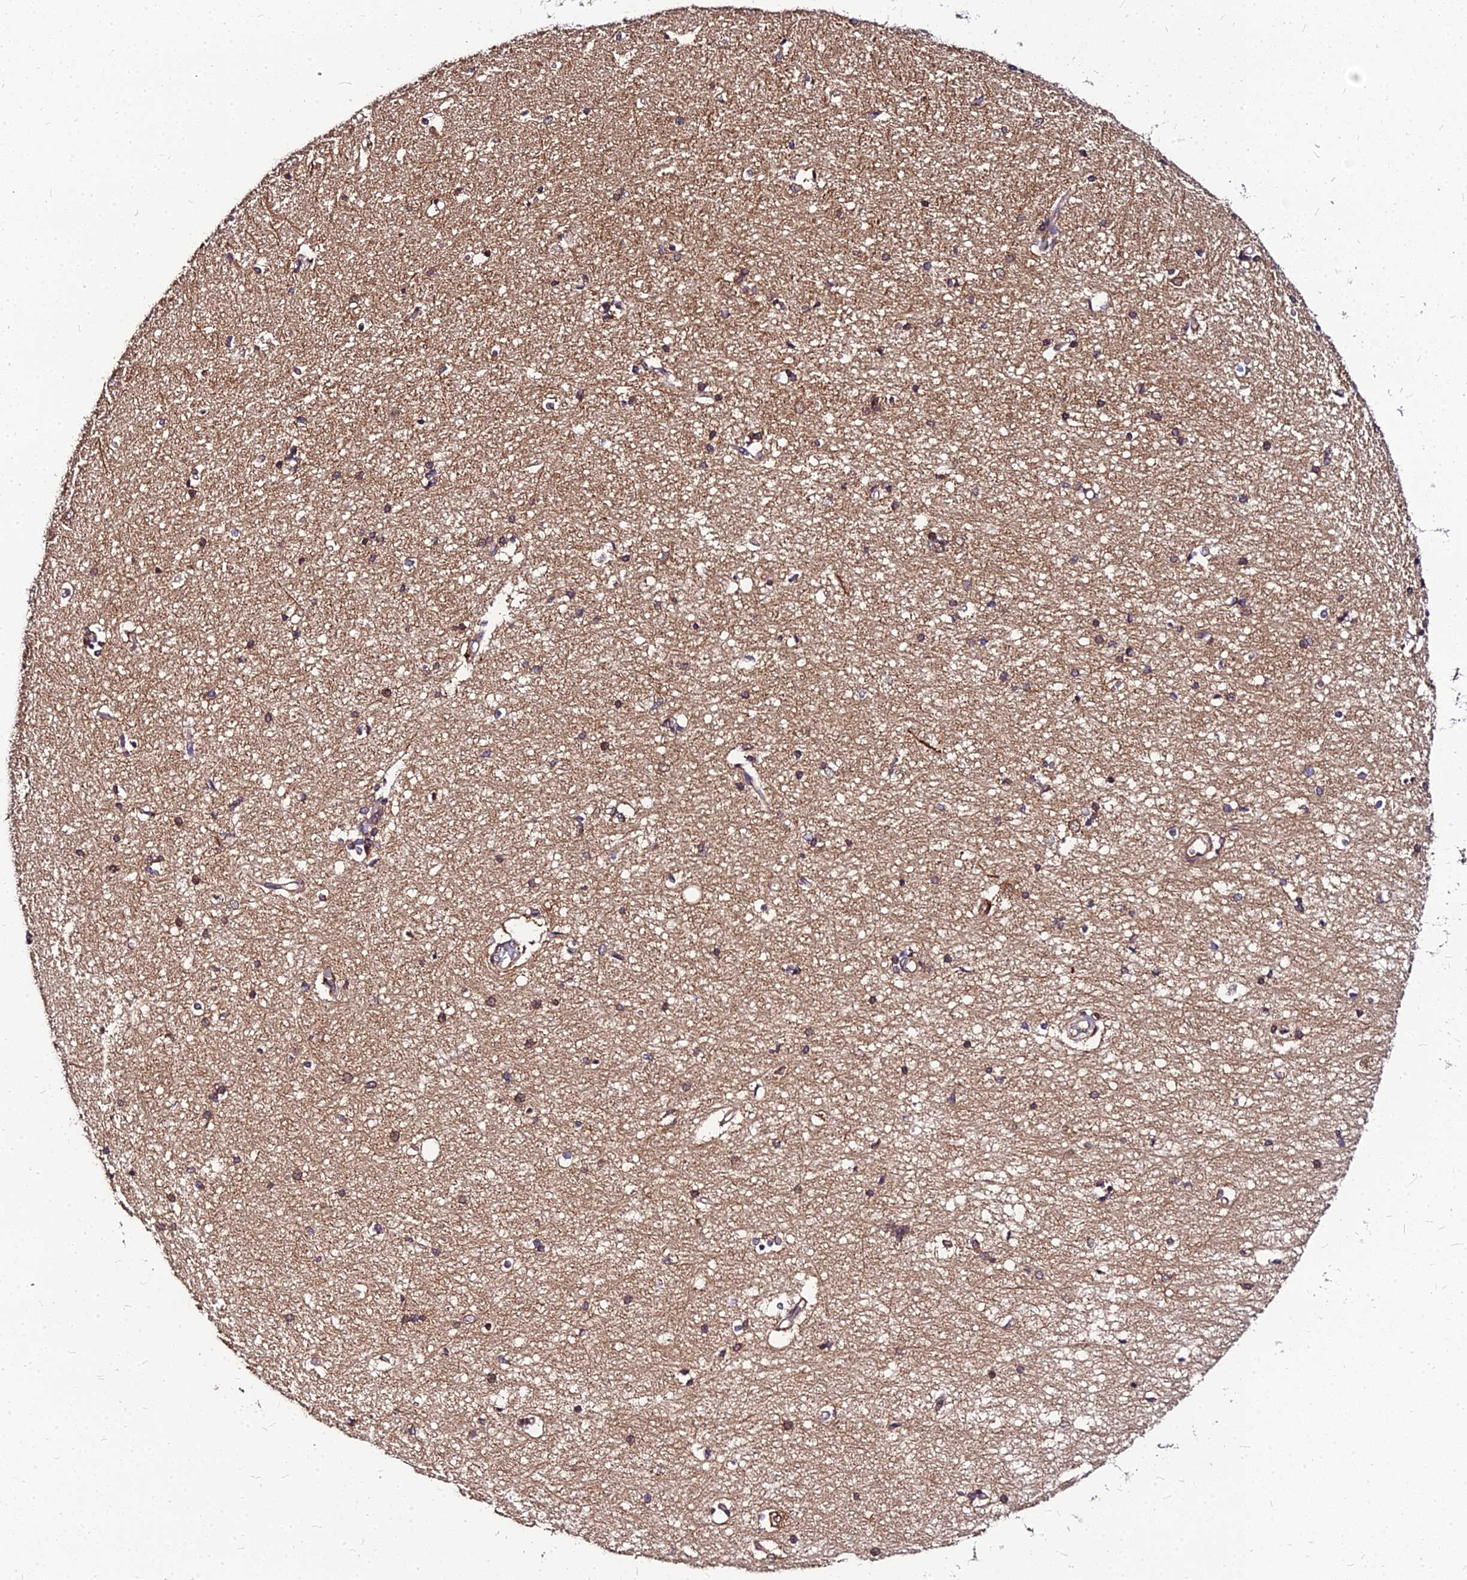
{"staining": {"intensity": "moderate", "quantity": "25%-75%", "location": "cytoplasmic/membranous"}, "tissue": "hippocampus", "cell_type": "Glial cells", "image_type": "normal", "snomed": [{"axis": "morphology", "description": "Normal tissue, NOS"}, {"axis": "topography", "description": "Hippocampus"}], "caption": "About 25%-75% of glial cells in normal human hippocampus exhibit moderate cytoplasmic/membranous protein expression as visualized by brown immunohistochemical staining.", "gene": "PDE4D", "patient": {"sex": "male", "age": 45}}